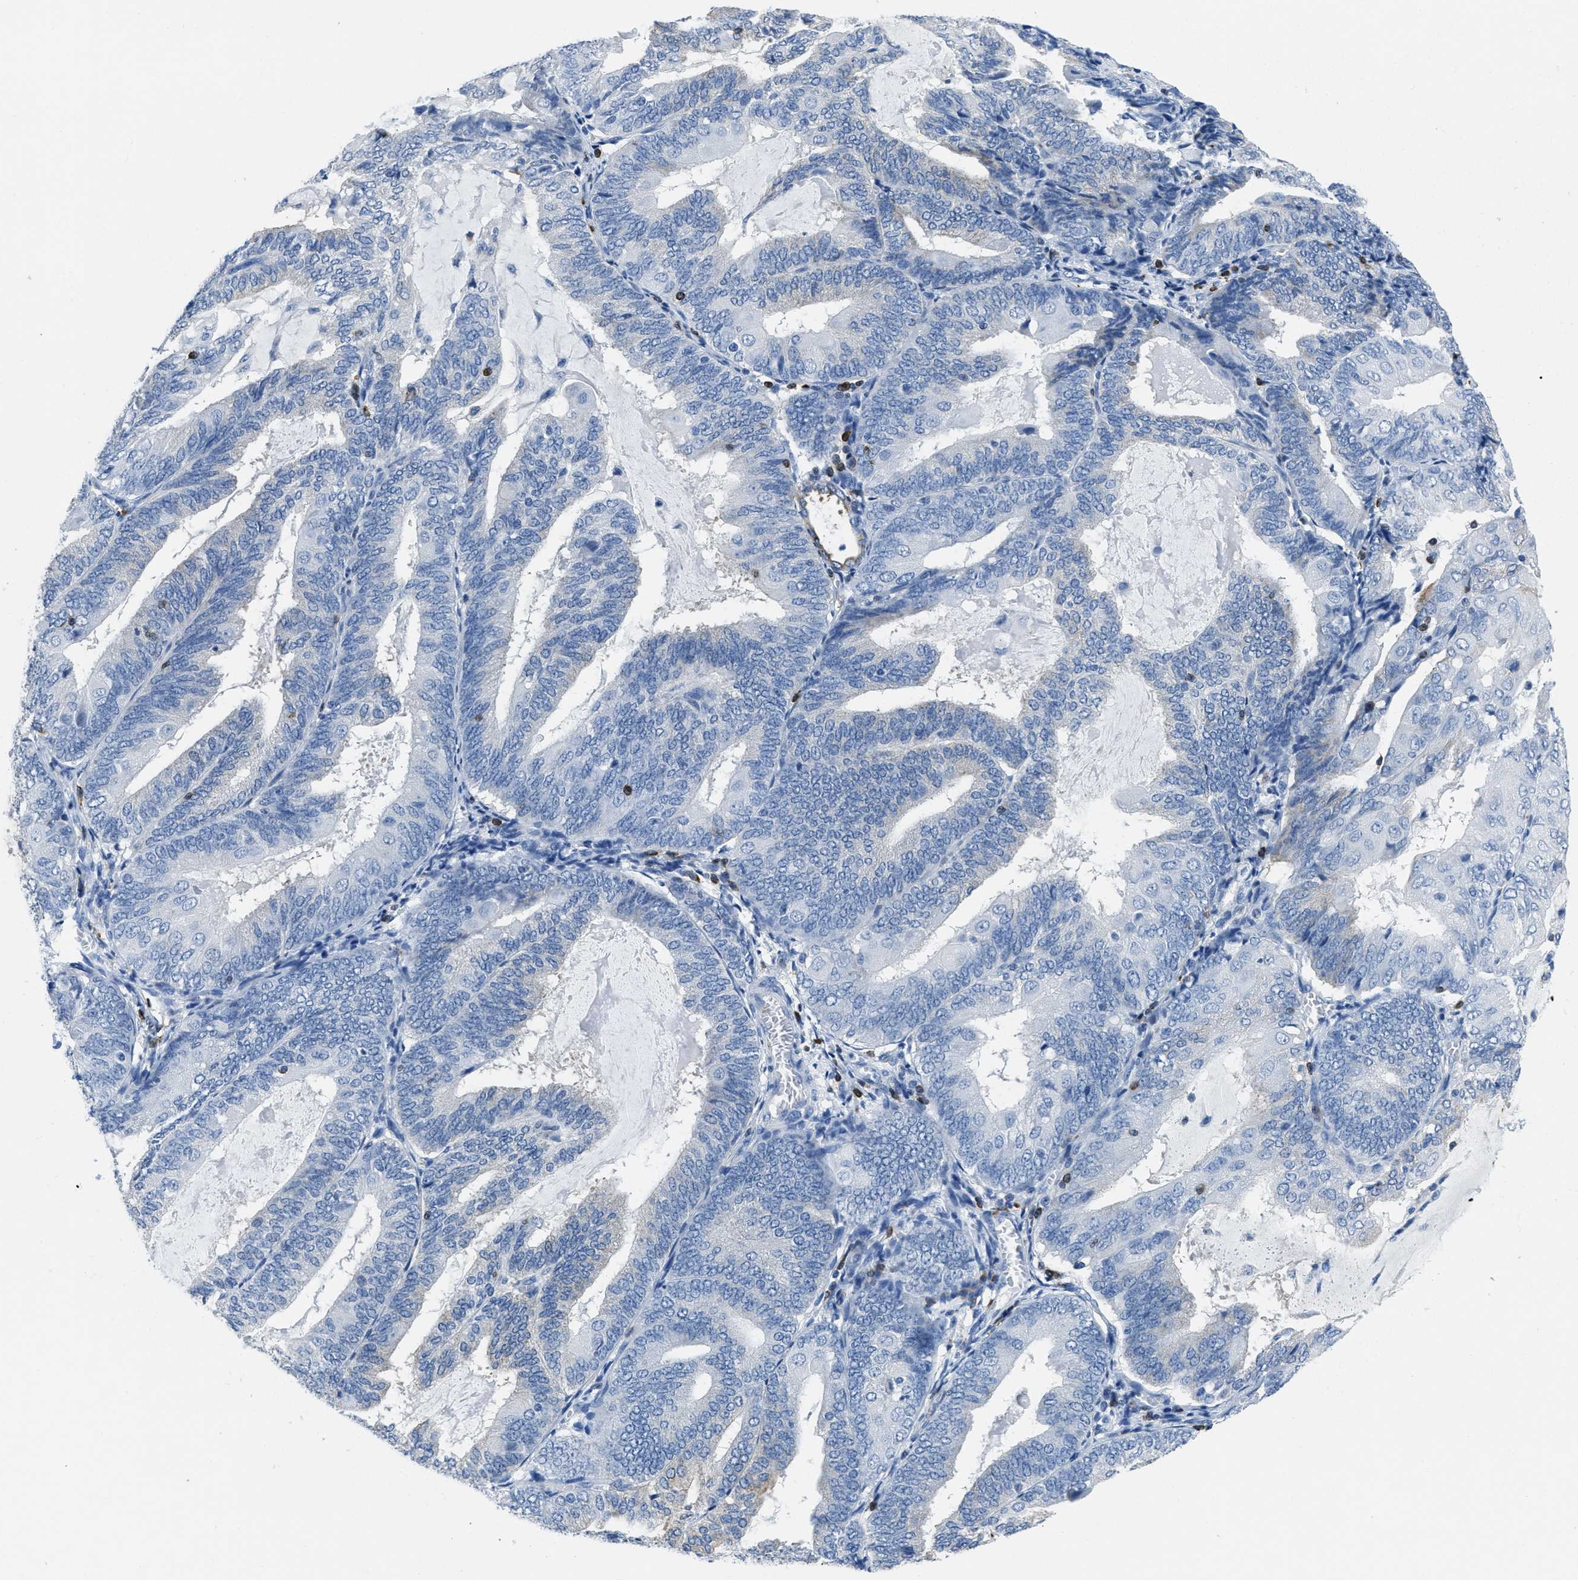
{"staining": {"intensity": "negative", "quantity": "none", "location": "none"}, "tissue": "endometrial cancer", "cell_type": "Tumor cells", "image_type": "cancer", "snomed": [{"axis": "morphology", "description": "Adenocarcinoma, NOS"}, {"axis": "topography", "description": "Endometrium"}], "caption": "Immunohistochemistry (IHC) of adenocarcinoma (endometrial) exhibits no positivity in tumor cells. (Stains: DAB (3,3'-diaminobenzidine) immunohistochemistry with hematoxylin counter stain, Microscopy: brightfield microscopy at high magnification).", "gene": "ITGA3", "patient": {"sex": "female", "age": 81}}